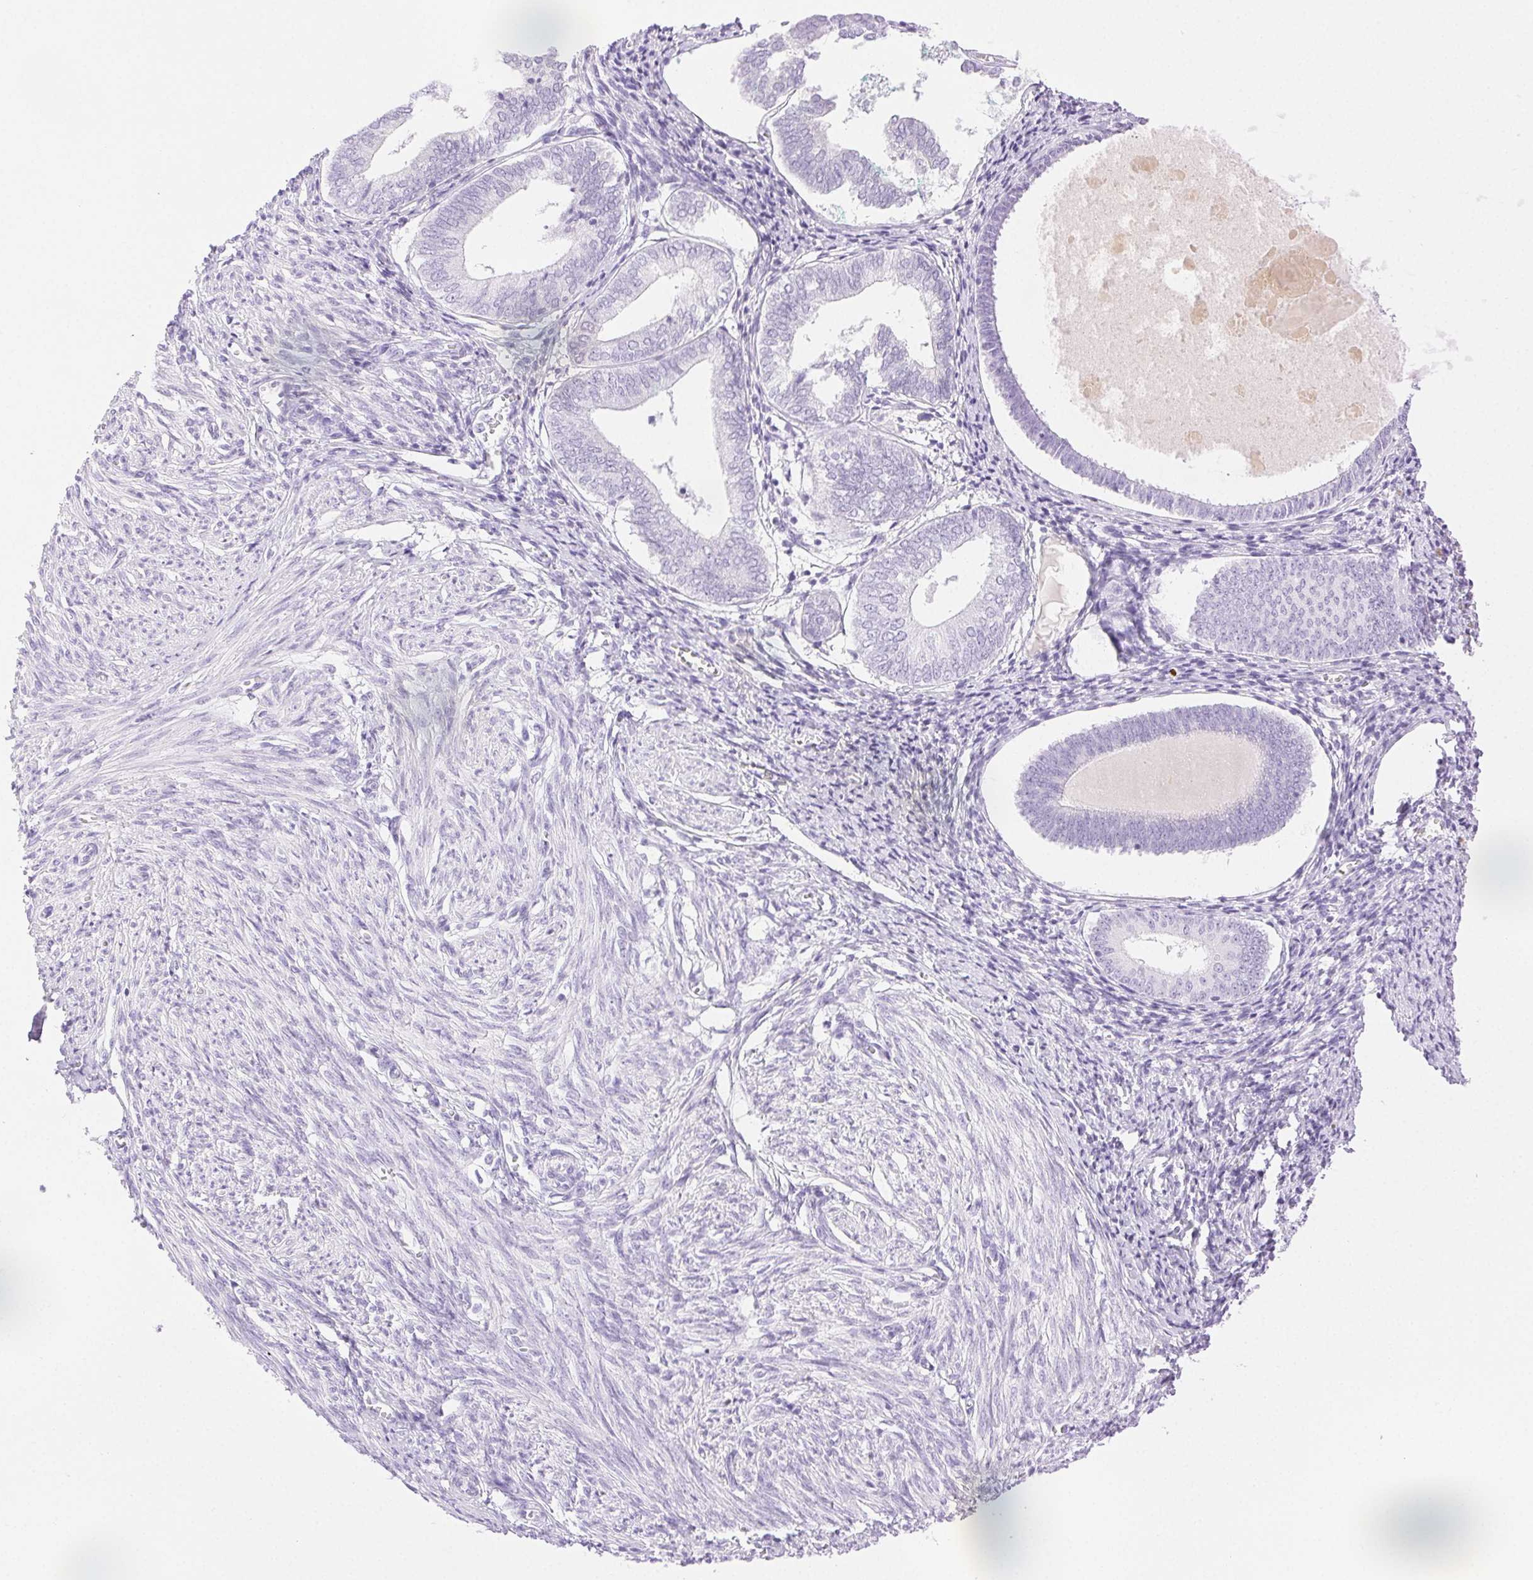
{"staining": {"intensity": "negative", "quantity": "none", "location": "none"}, "tissue": "endometrium", "cell_type": "Cells in endometrial stroma", "image_type": "normal", "snomed": [{"axis": "morphology", "description": "Normal tissue, NOS"}, {"axis": "topography", "description": "Endometrium"}], "caption": "This micrograph is of normal endometrium stained with immunohistochemistry to label a protein in brown with the nuclei are counter-stained blue. There is no expression in cells in endometrial stroma. (Immunohistochemistry, brightfield microscopy, high magnification).", "gene": "SPACA4", "patient": {"sex": "female", "age": 50}}